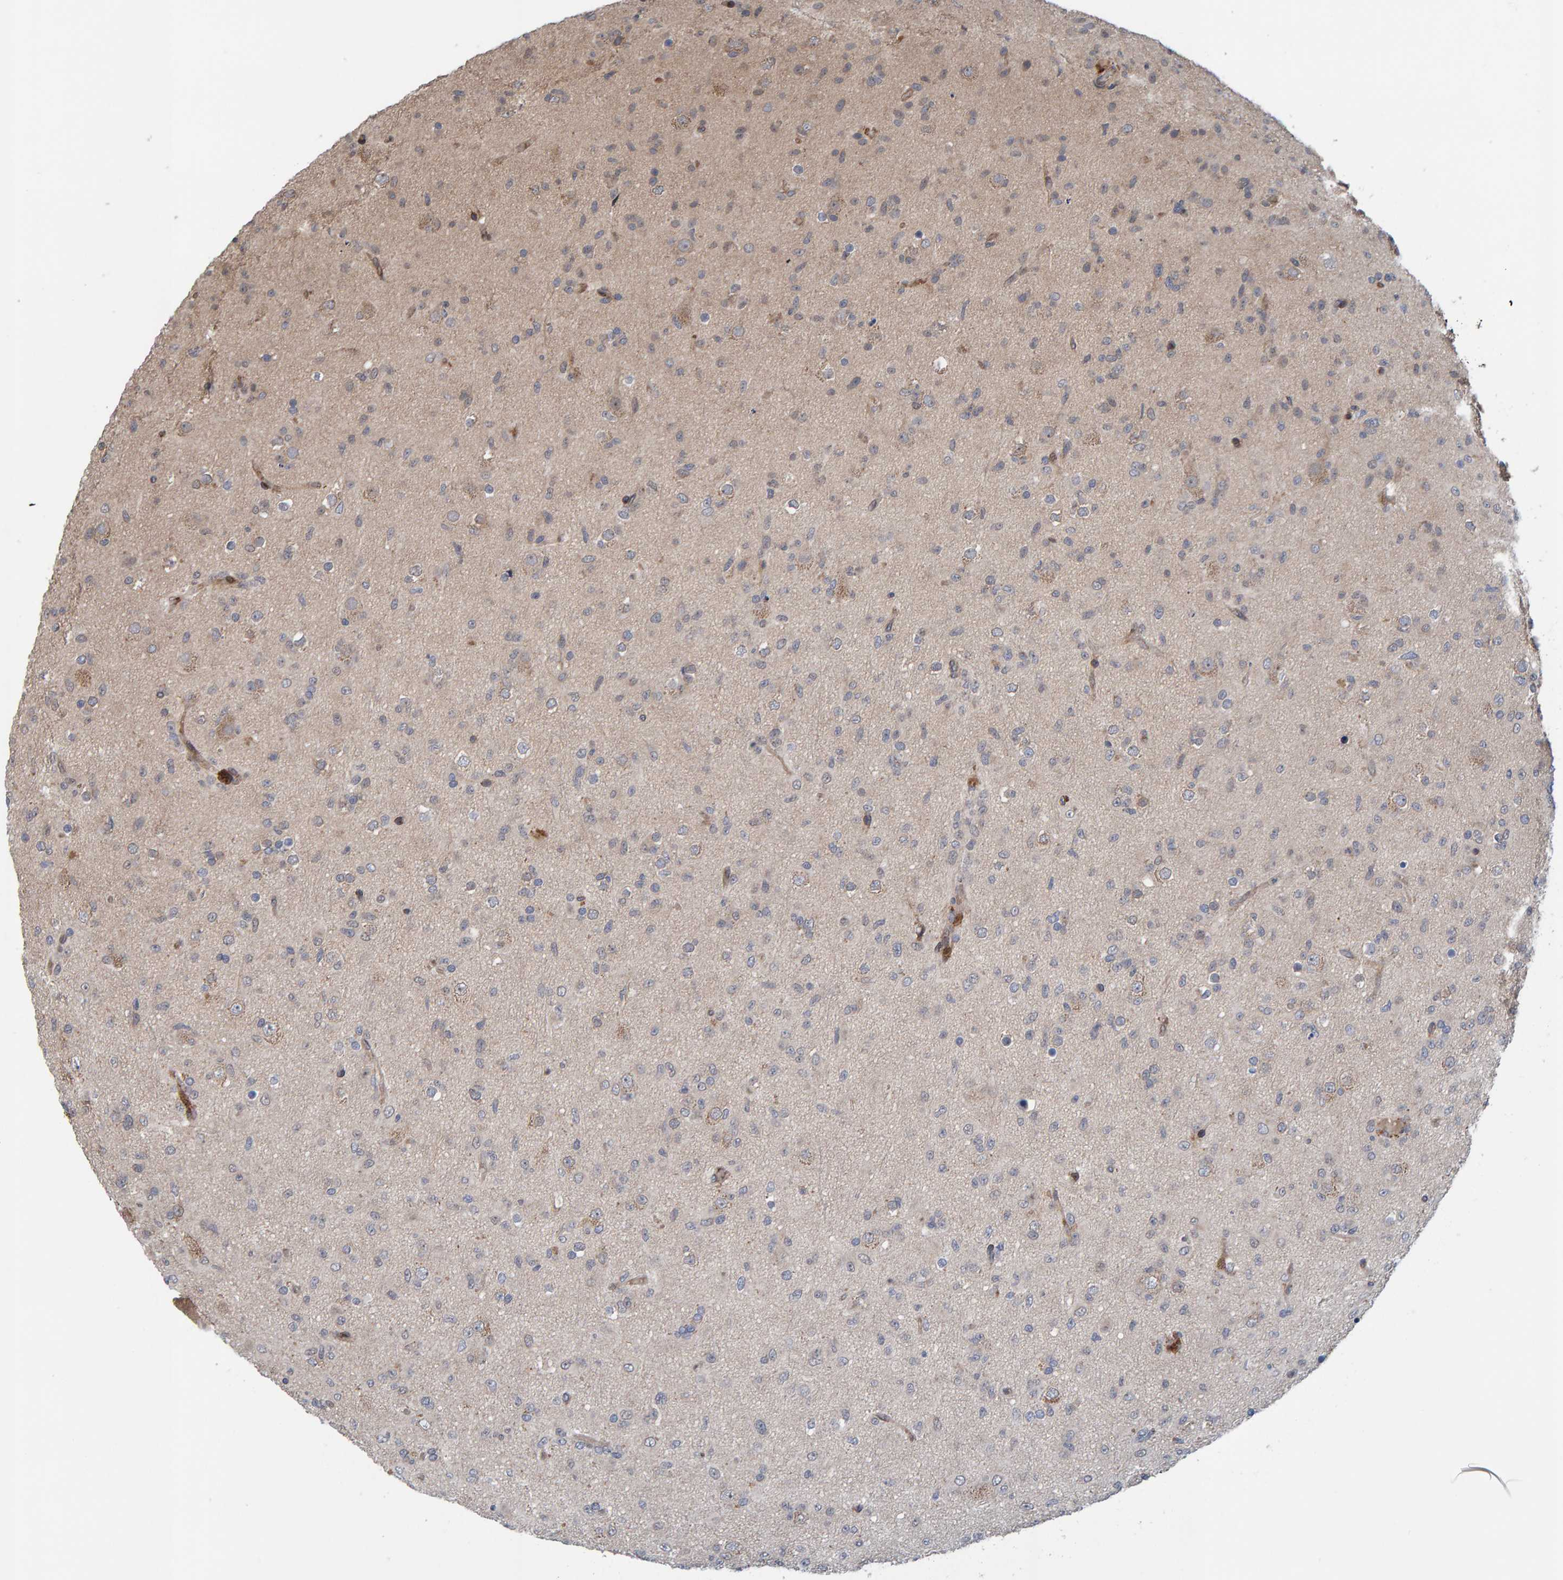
{"staining": {"intensity": "negative", "quantity": "none", "location": "none"}, "tissue": "glioma", "cell_type": "Tumor cells", "image_type": "cancer", "snomed": [{"axis": "morphology", "description": "Glioma, malignant, Low grade"}, {"axis": "topography", "description": "Brain"}], "caption": "High magnification brightfield microscopy of malignant low-grade glioma stained with DAB (brown) and counterstained with hematoxylin (blue): tumor cells show no significant staining.", "gene": "MFSD6L", "patient": {"sex": "male", "age": 65}}